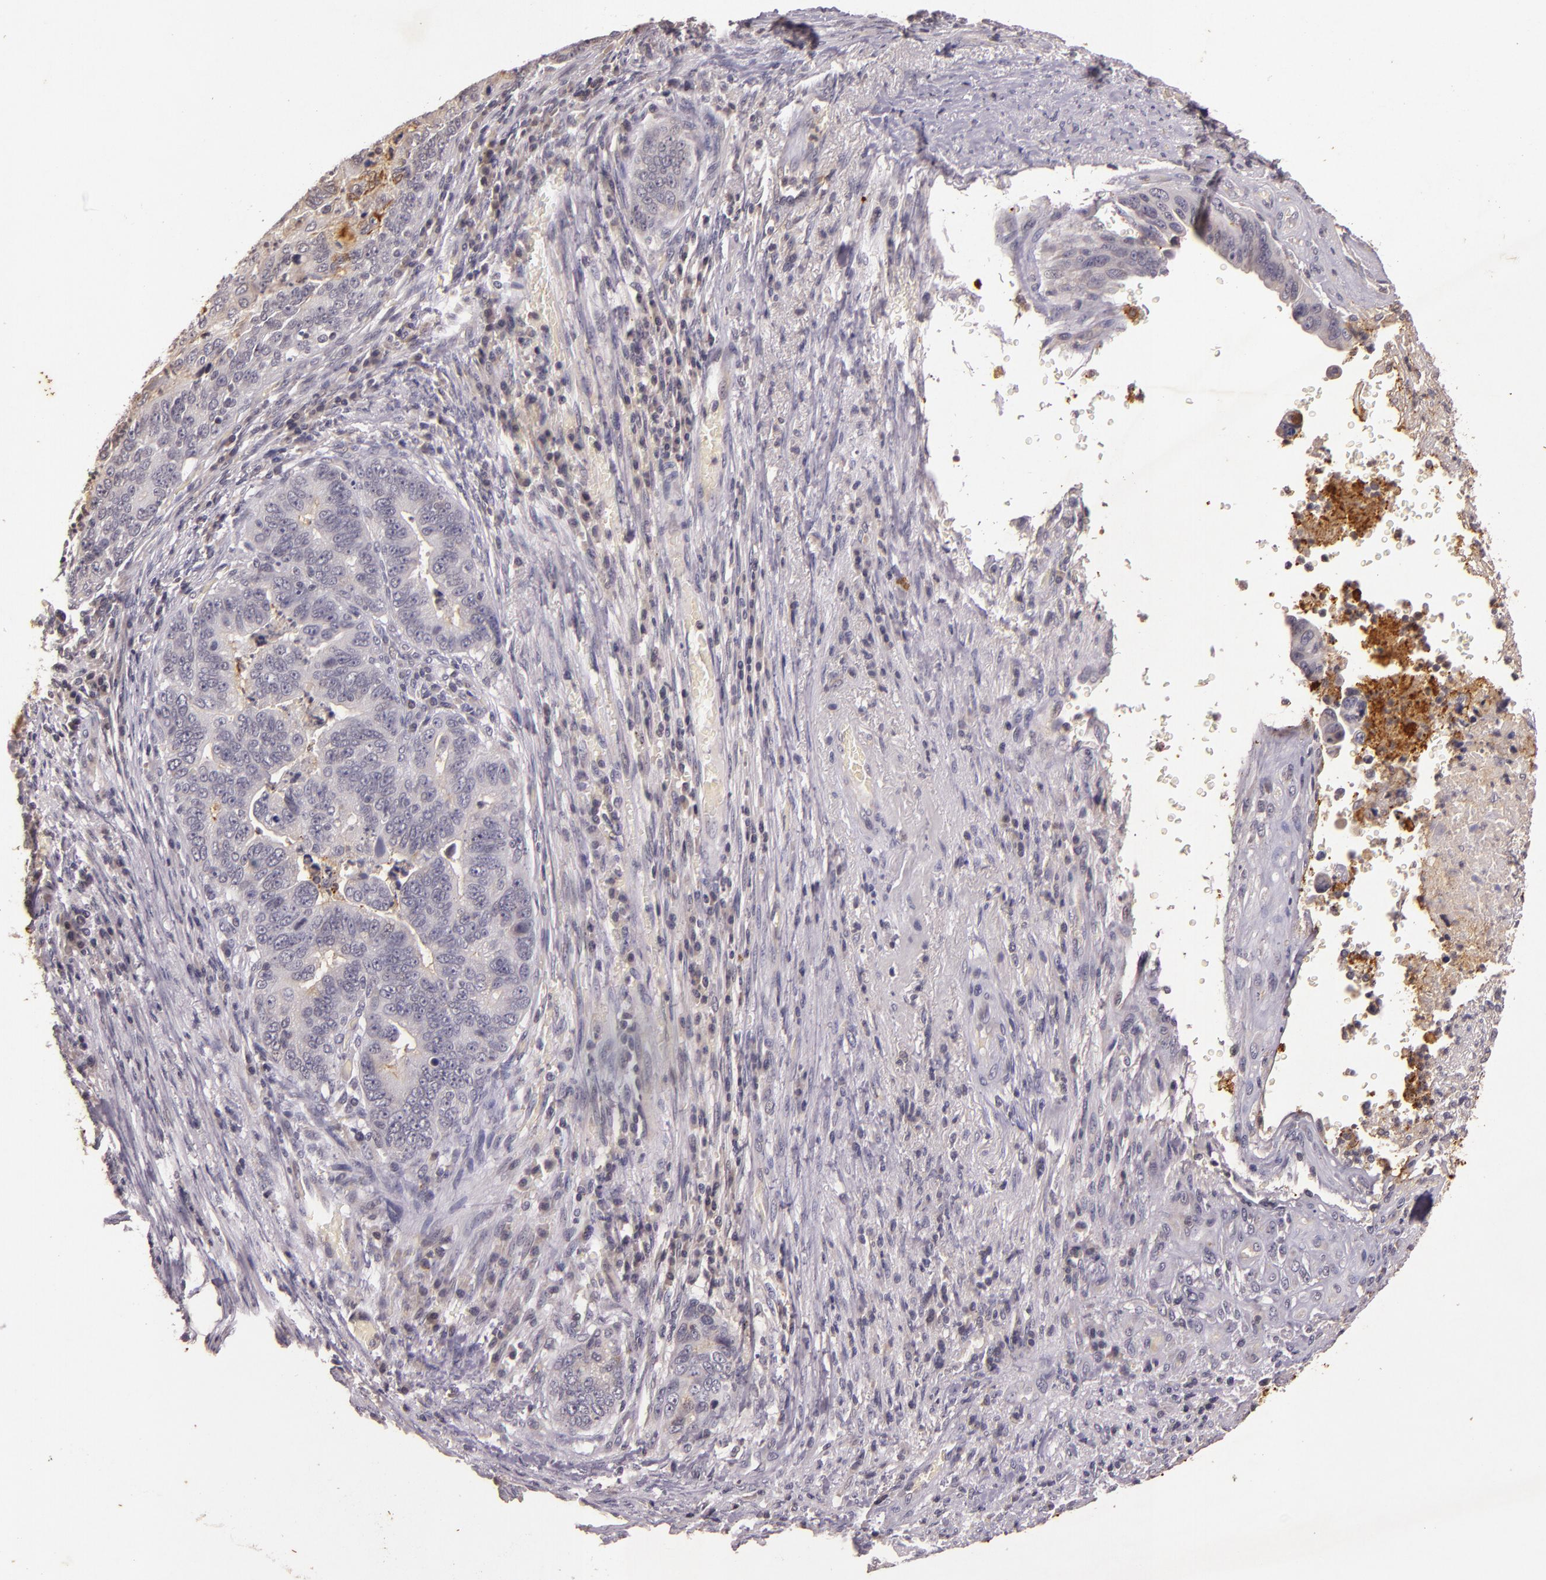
{"staining": {"intensity": "negative", "quantity": "none", "location": "none"}, "tissue": "stomach cancer", "cell_type": "Tumor cells", "image_type": "cancer", "snomed": [{"axis": "morphology", "description": "Adenocarcinoma, NOS"}, {"axis": "topography", "description": "Stomach, upper"}], "caption": "An image of stomach adenocarcinoma stained for a protein demonstrates no brown staining in tumor cells.", "gene": "TFF1", "patient": {"sex": "female", "age": 50}}